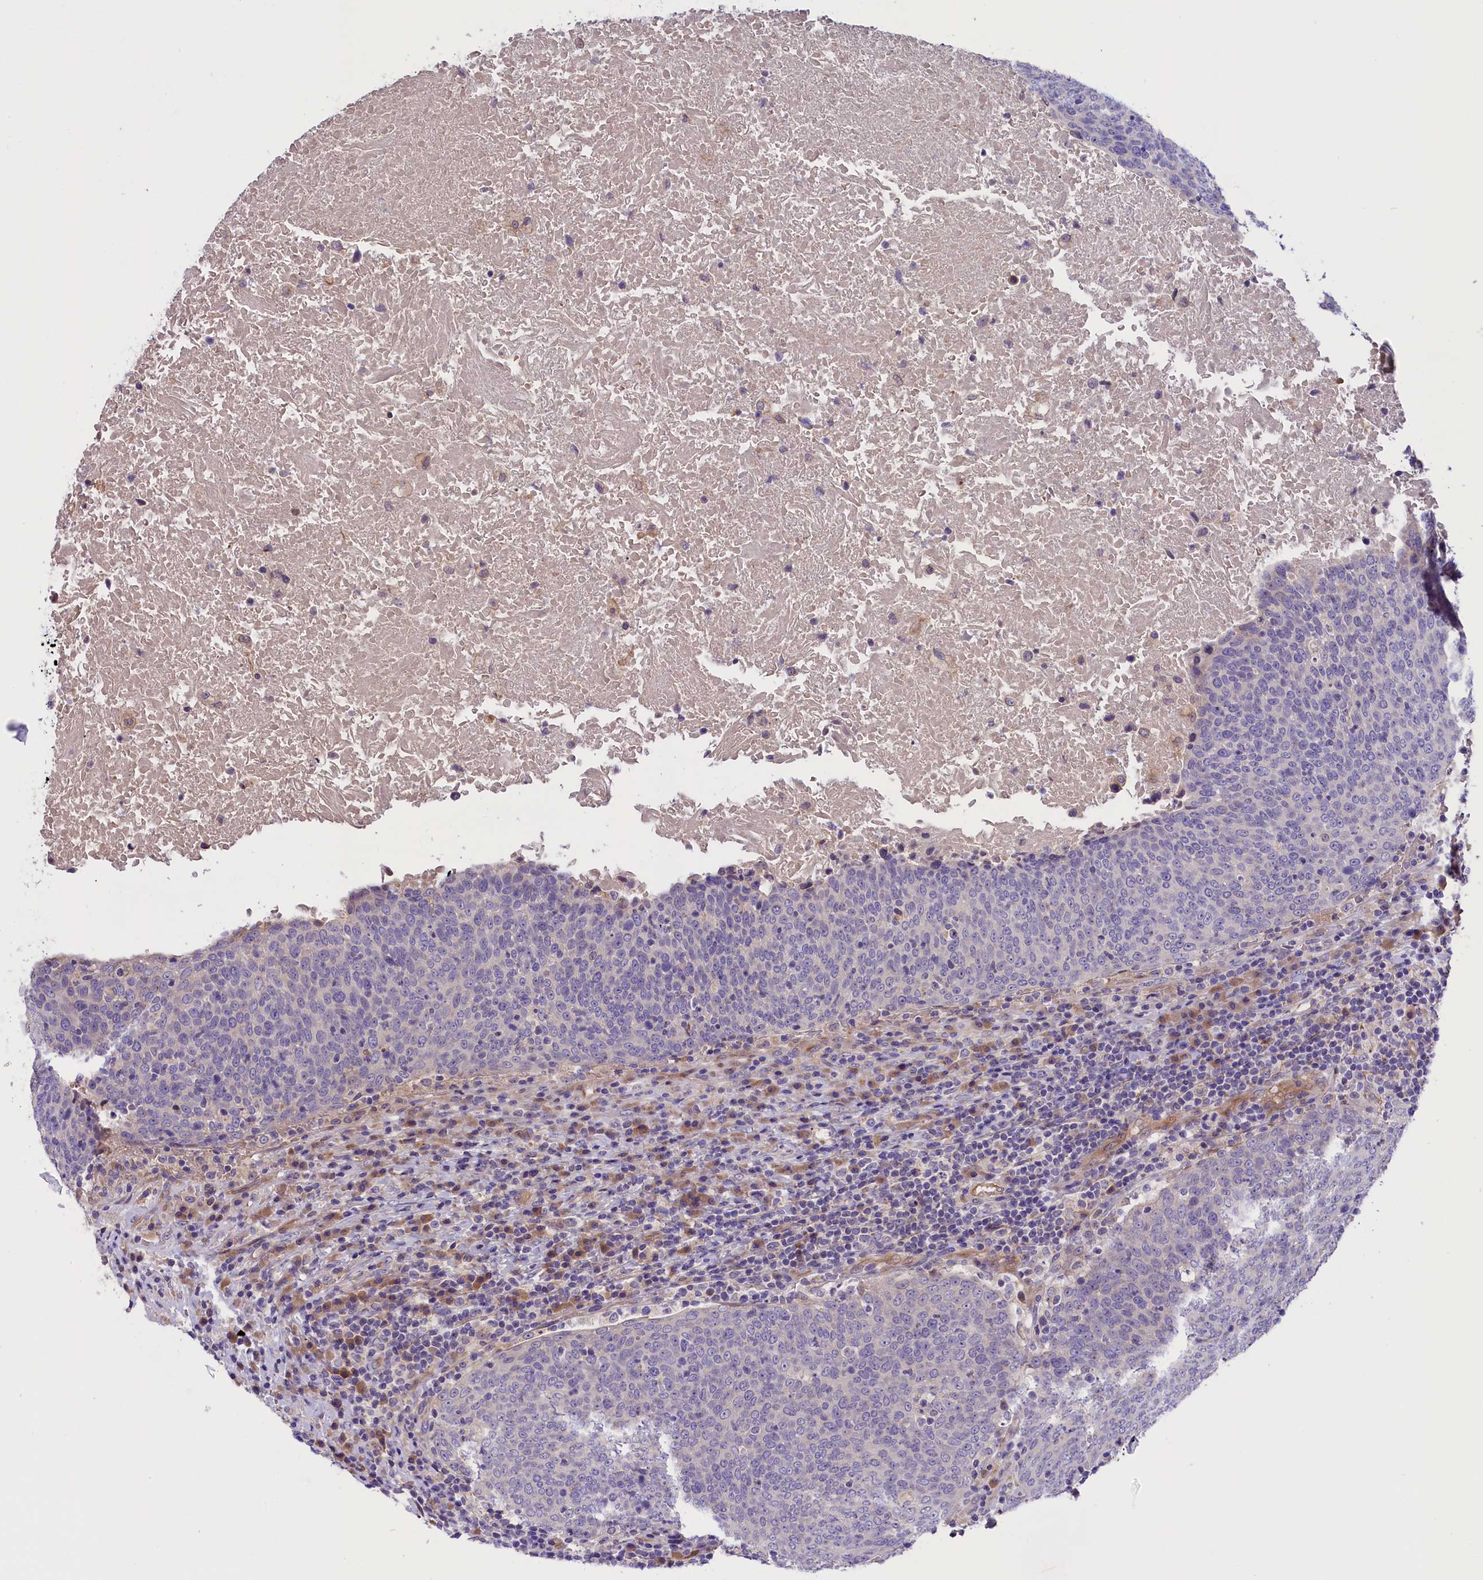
{"staining": {"intensity": "negative", "quantity": "none", "location": "none"}, "tissue": "head and neck cancer", "cell_type": "Tumor cells", "image_type": "cancer", "snomed": [{"axis": "morphology", "description": "Squamous cell carcinoma, NOS"}, {"axis": "morphology", "description": "Squamous cell carcinoma, metastatic, NOS"}, {"axis": "topography", "description": "Lymph node"}, {"axis": "topography", "description": "Head-Neck"}], "caption": "An immunohistochemistry histopathology image of head and neck squamous cell carcinoma is shown. There is no staining in tumor cells of head and neck squamous cell carcinoma.", "gene": "CCDC32", "patient": {"sex": "male", "age": 62}}